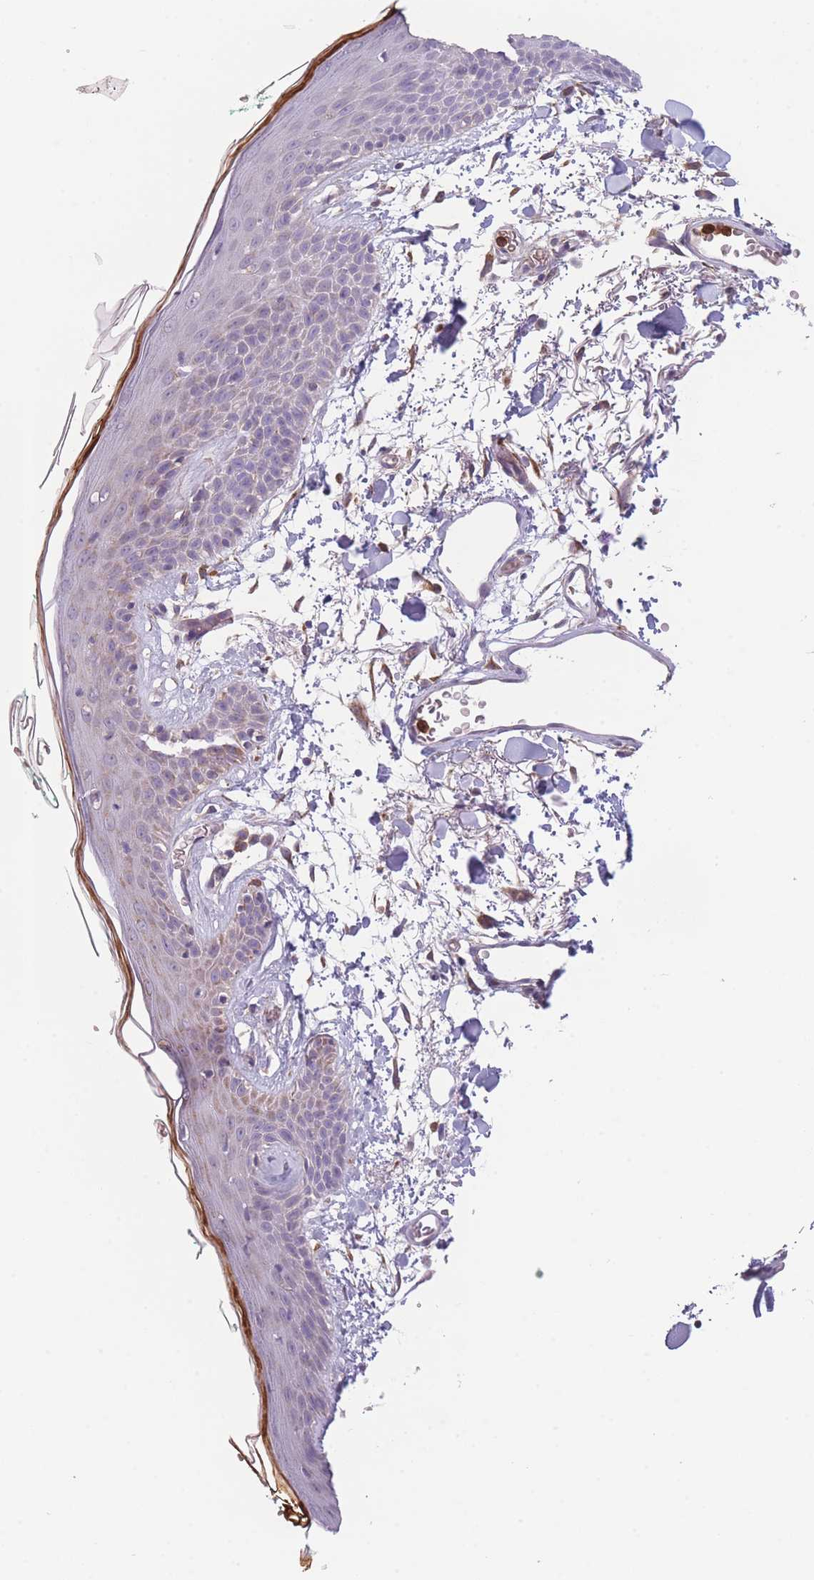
{"staining": {"intensity": "moderate", "quantity": ">75%", "location": "cytoplasmic/membranous"}, "tissue": "skin", "cell_type": "Fibroblasts", "image_type": "normal", "snomed": [{"axis": "morphology", "description": "Normal tissue, NOS"}, {"axis": "topography", "description": "Skin"}], "caption": "Skin stained with a brown dye displays moderate cytoplasmic/membranous positive staining in approximately >75% of fibroblasts.", "gene": "PRAM1", "patient": {"sex": "male", "age": 79}}